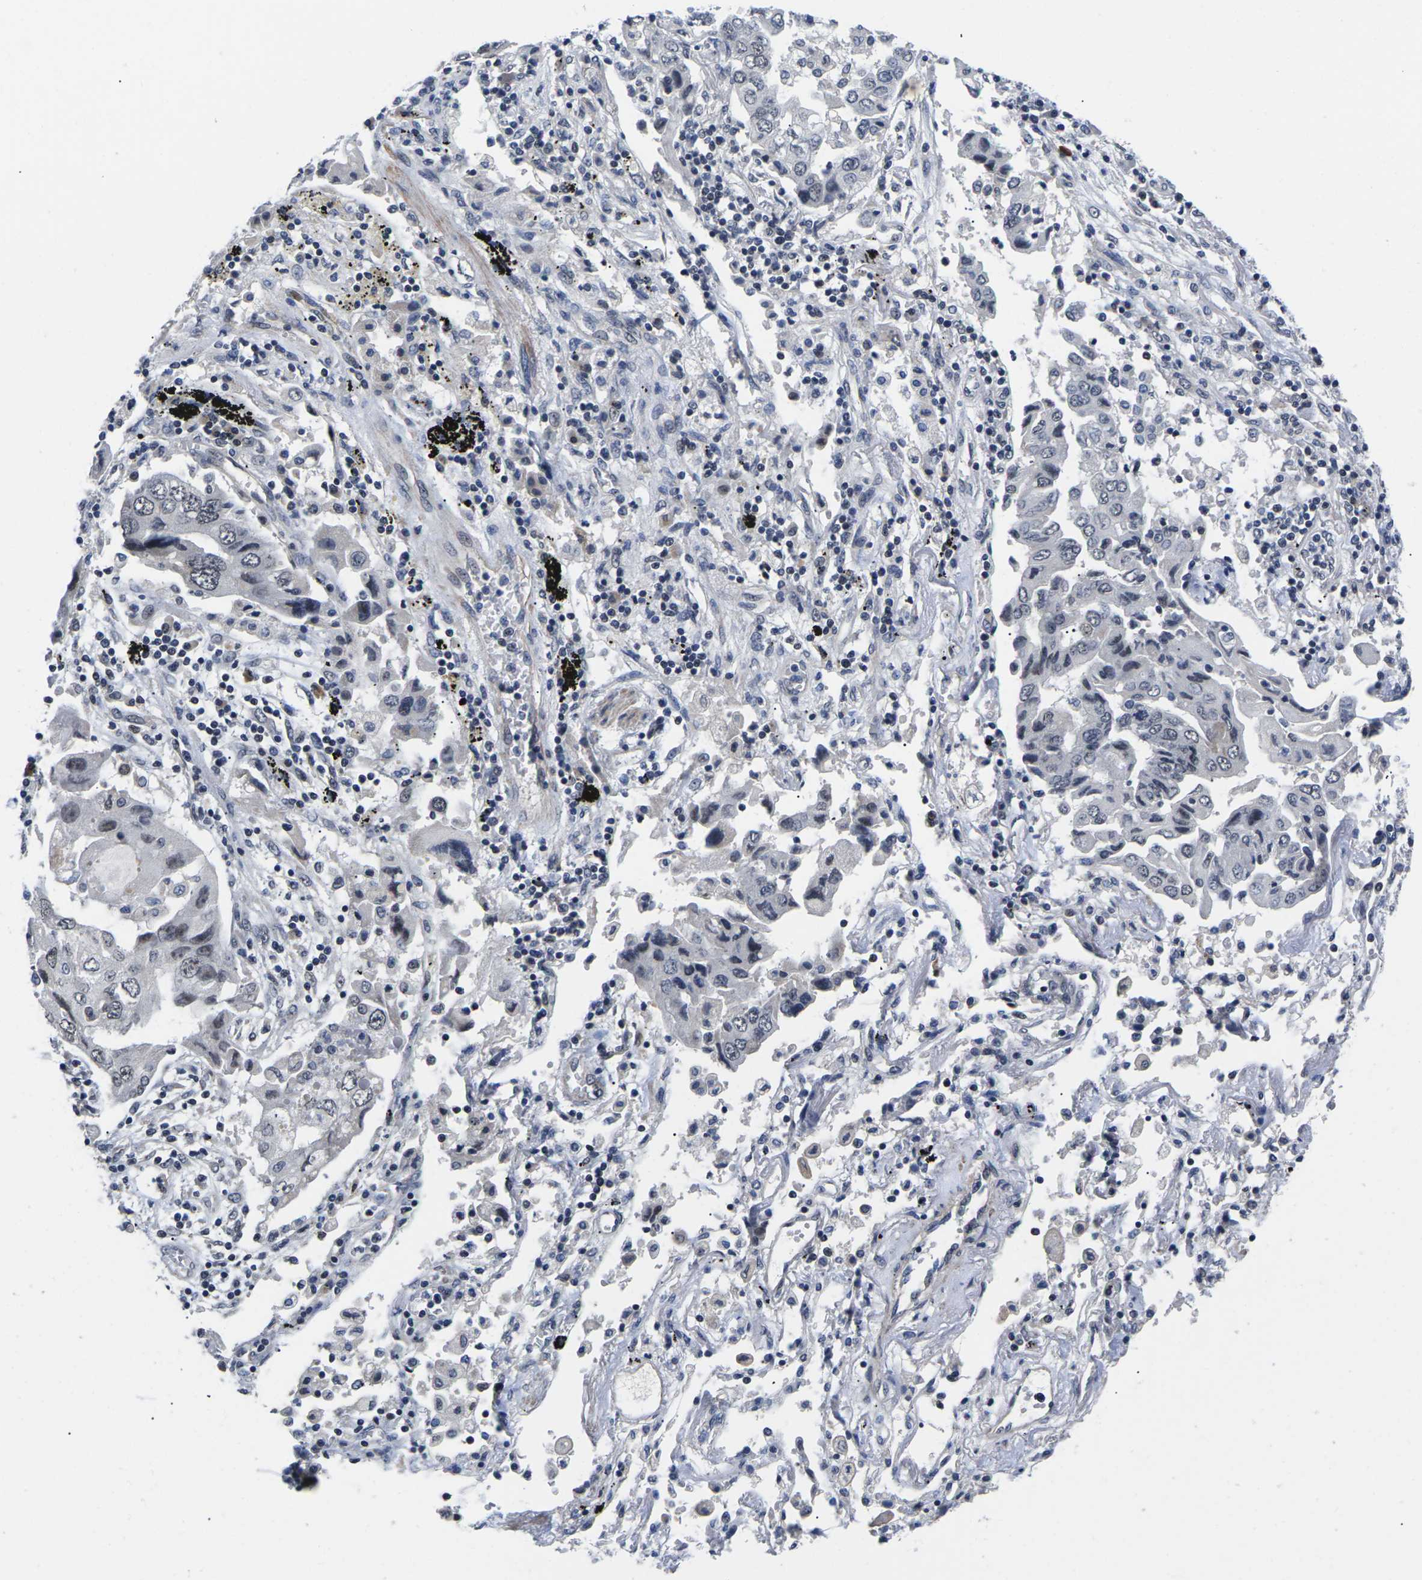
{"staining": {"intensity": "weak", "quantity": "<25%", "location": "nuclear"}, "tissue": "lung cancer", "cell_type": "Tumor cells", "image_type": "cancer", "snomed": [{"axis": "morphology", "description": "Adenocarcinoma, NOS"}, {"axis": "topography", "description": "Lung"}], "caption": "The immunohistochemistry (IHC) micrograph has no significant staining in tumor cells of adenocarcinoma (lung) tissue.", "gene": "ST6GAL2", "patient": {"sex": "female", "age": 65}}